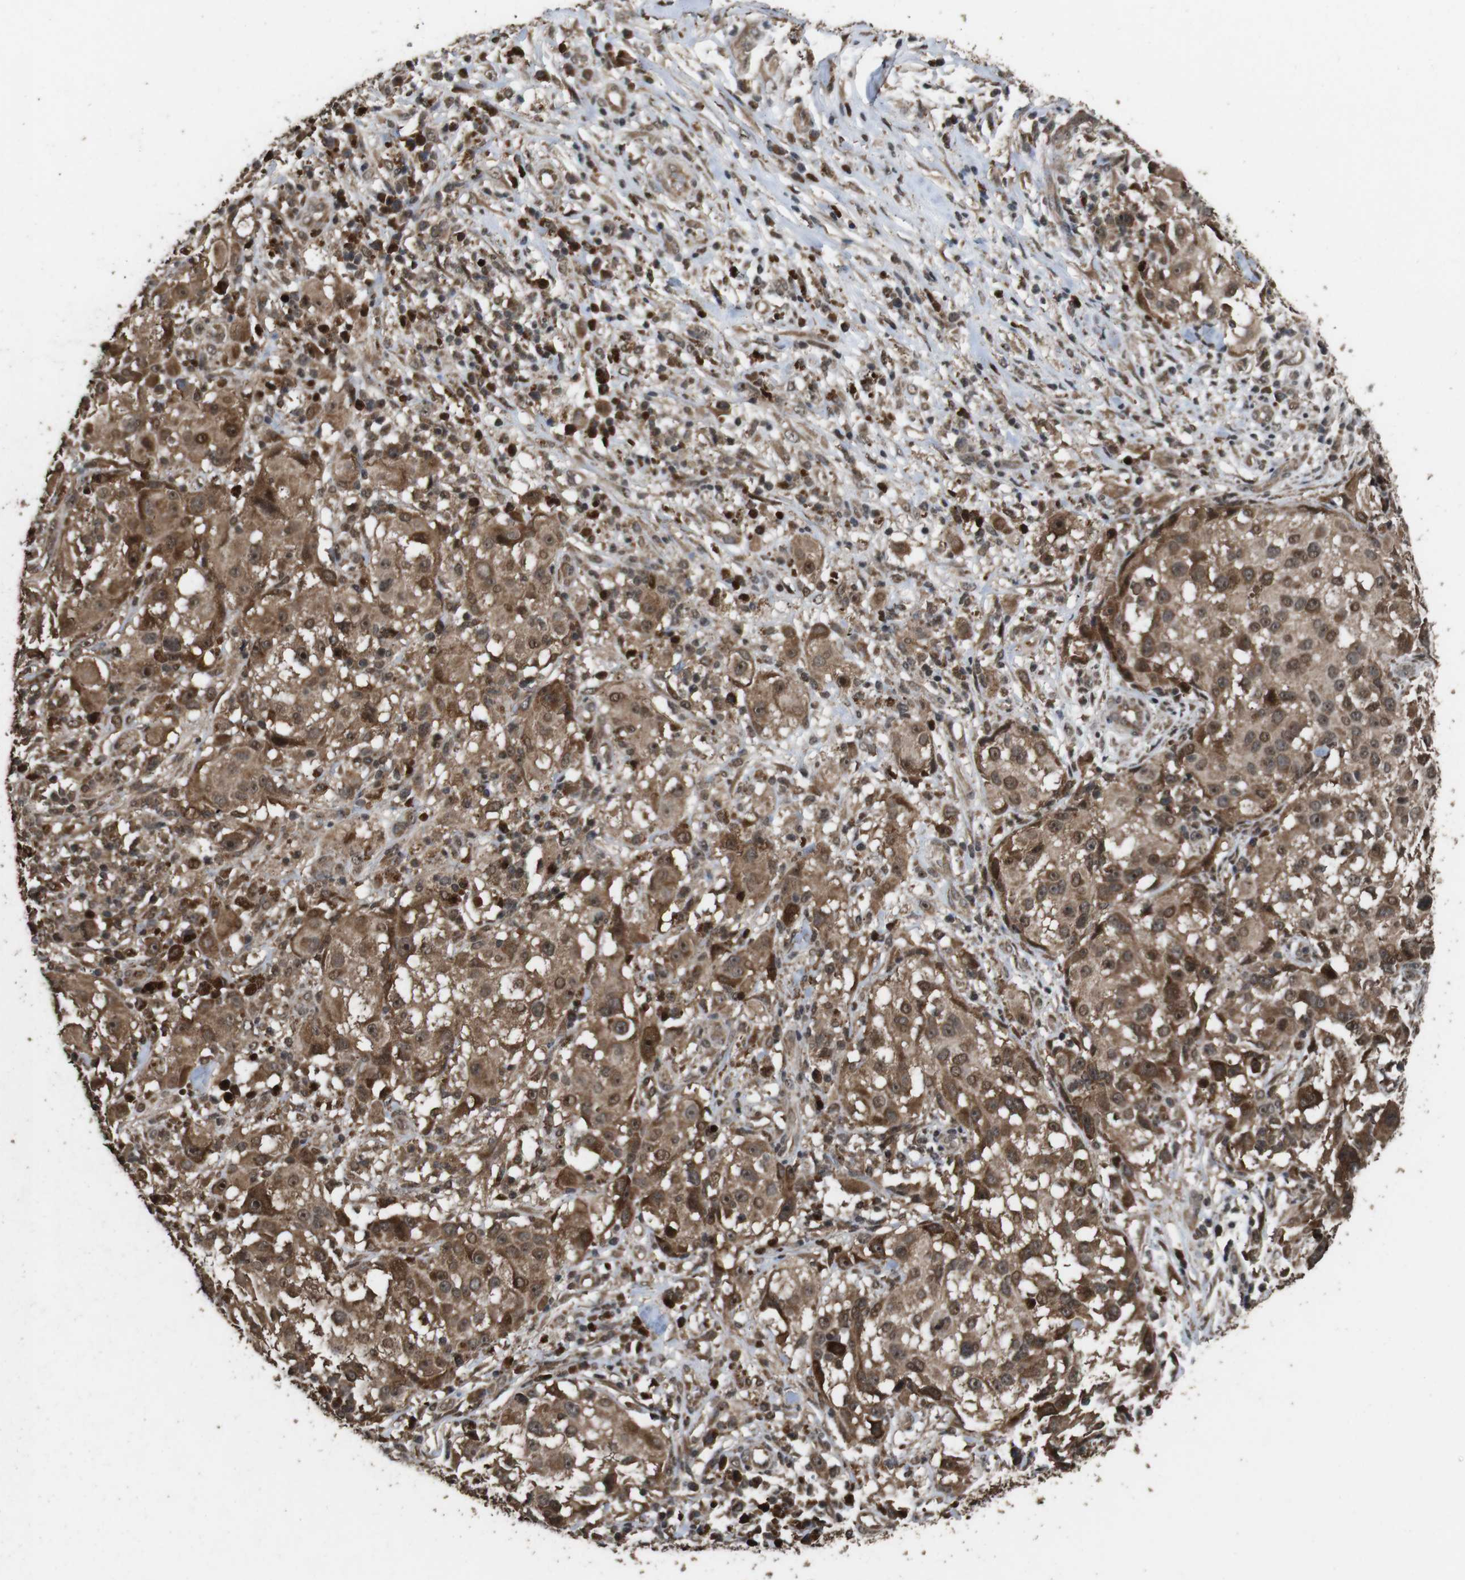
{"staining": {"intensity": "moderate", "quantity": ">75%", "location": "cytoplasmic/membranous,nuclear"}, "tissue": "melanoma", "cell_type": "Tumor cells", "image_type": "cancer", "snomed": [{"axis": "morphology", "description": "Necrosis, NOS"}, {"axis": "morphology", "description": "Malignant melanoma, NOS"}, {"axis": "topography", "description": "Skin"}], "caption": "Immunohistochemistry image of neoplastic tissue: melanoma stained using immunohistochemistry reveals medium levels of moderate protein expression localized specifically in the cytoplasmic/membranous and nuclear of tumor cells, appearing as a cytoplasmic/membranous and nuclear brown color.", "gene": "RRAS2", "patient": {"sex": "female", "age": 87}}